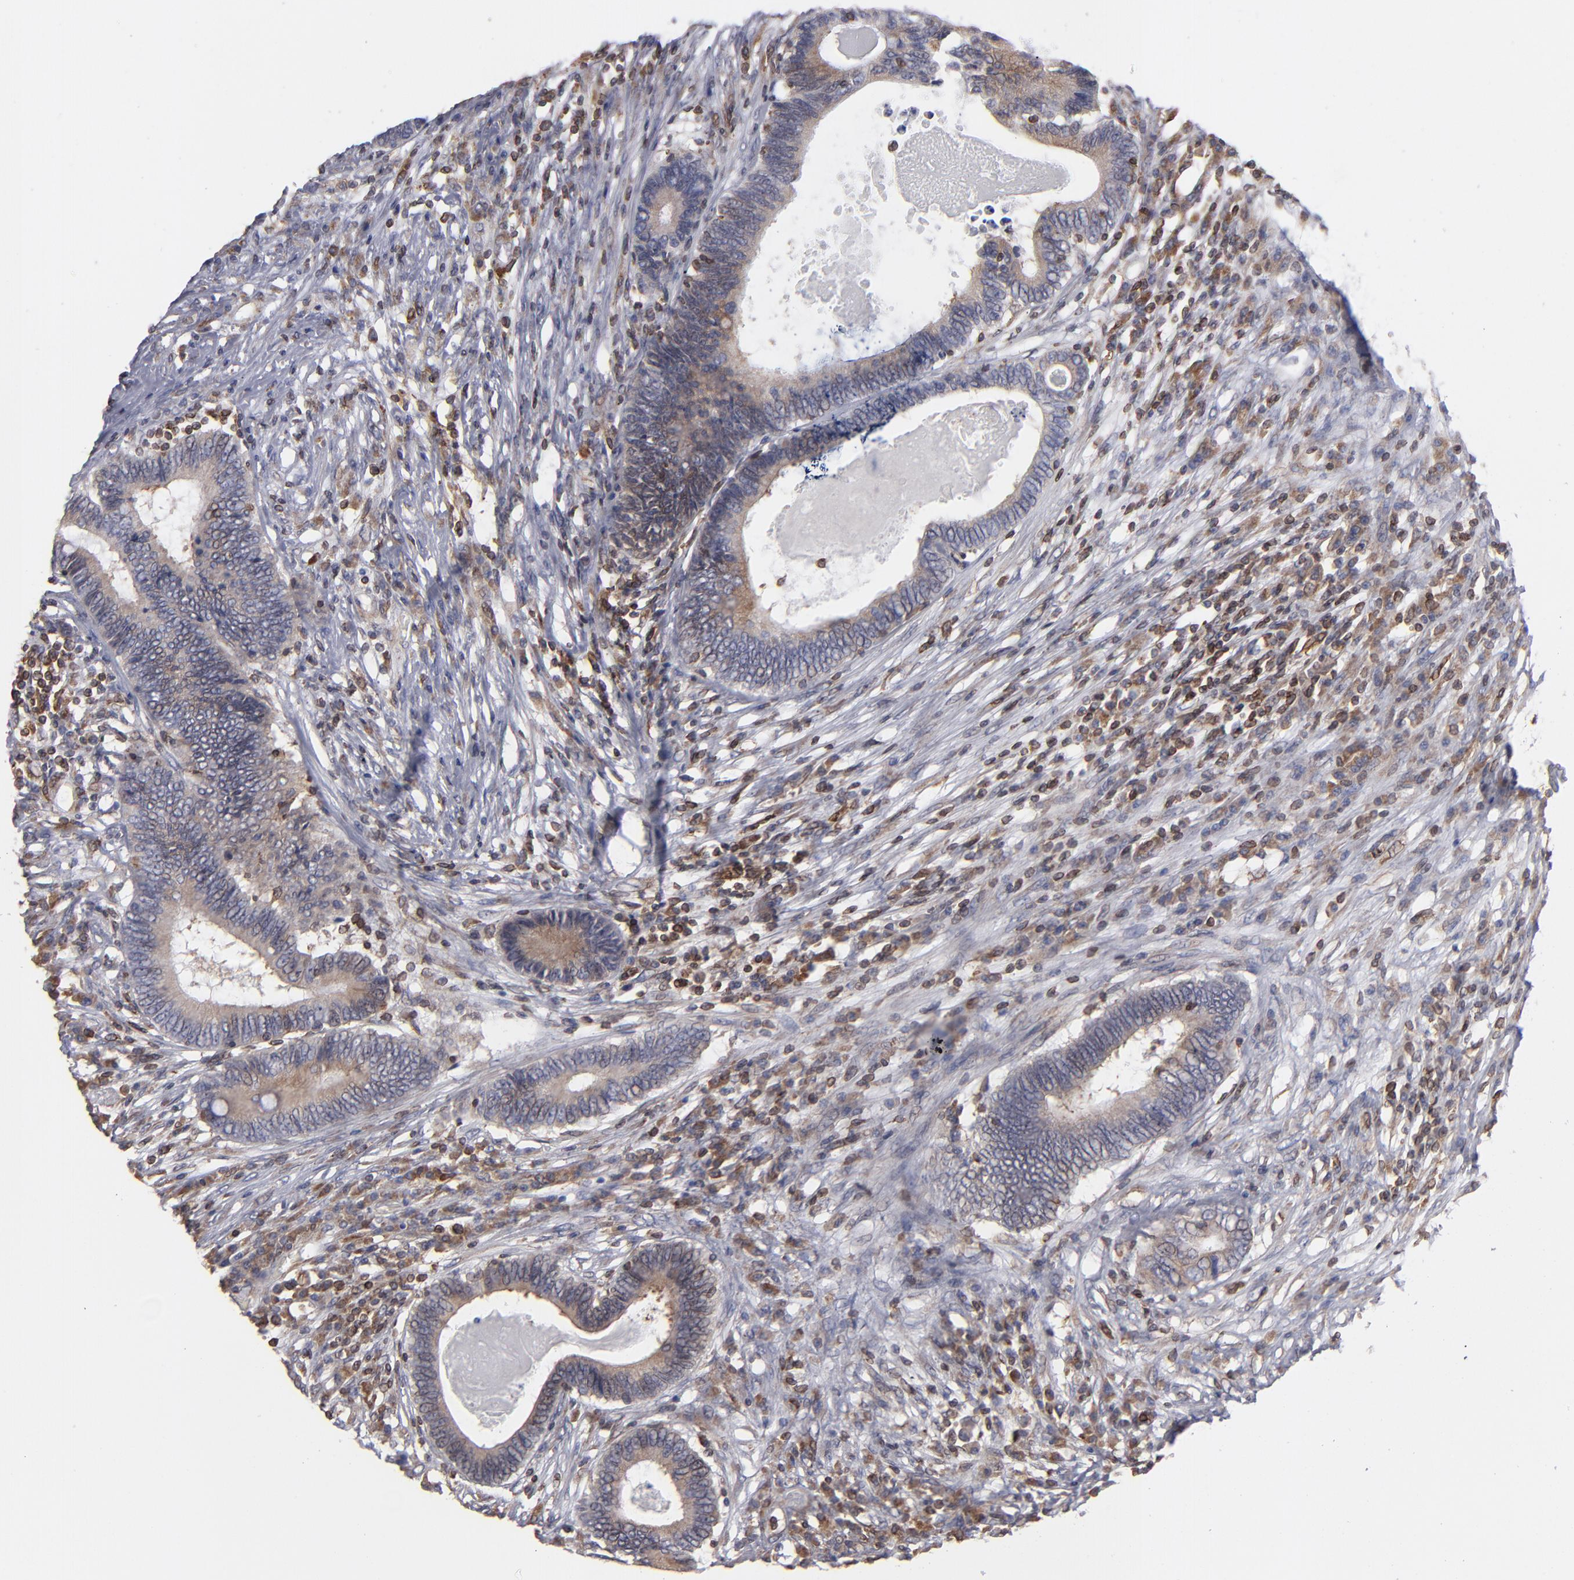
{"staining": {"intensity": "moderate", "quantity": ">75%", "location": "cytoplasmic/membranous"}, "tissue": "colorectal cancer", "cell_type": "Tumor cells", "image_type": "cancer", "snomed": [{"axis": "morphology", "description": "Adenocarcinoma, NOS"}, {"axis": "topography", "description": "Colon"}], "caption": "Moderate cytoplasmic/membranous expression is seen in about >75% of tumor cells in colorectal cancer (adenocarcinoma).", "gene": "TMX1", "patient": {"sex": "female", "age": 78}}